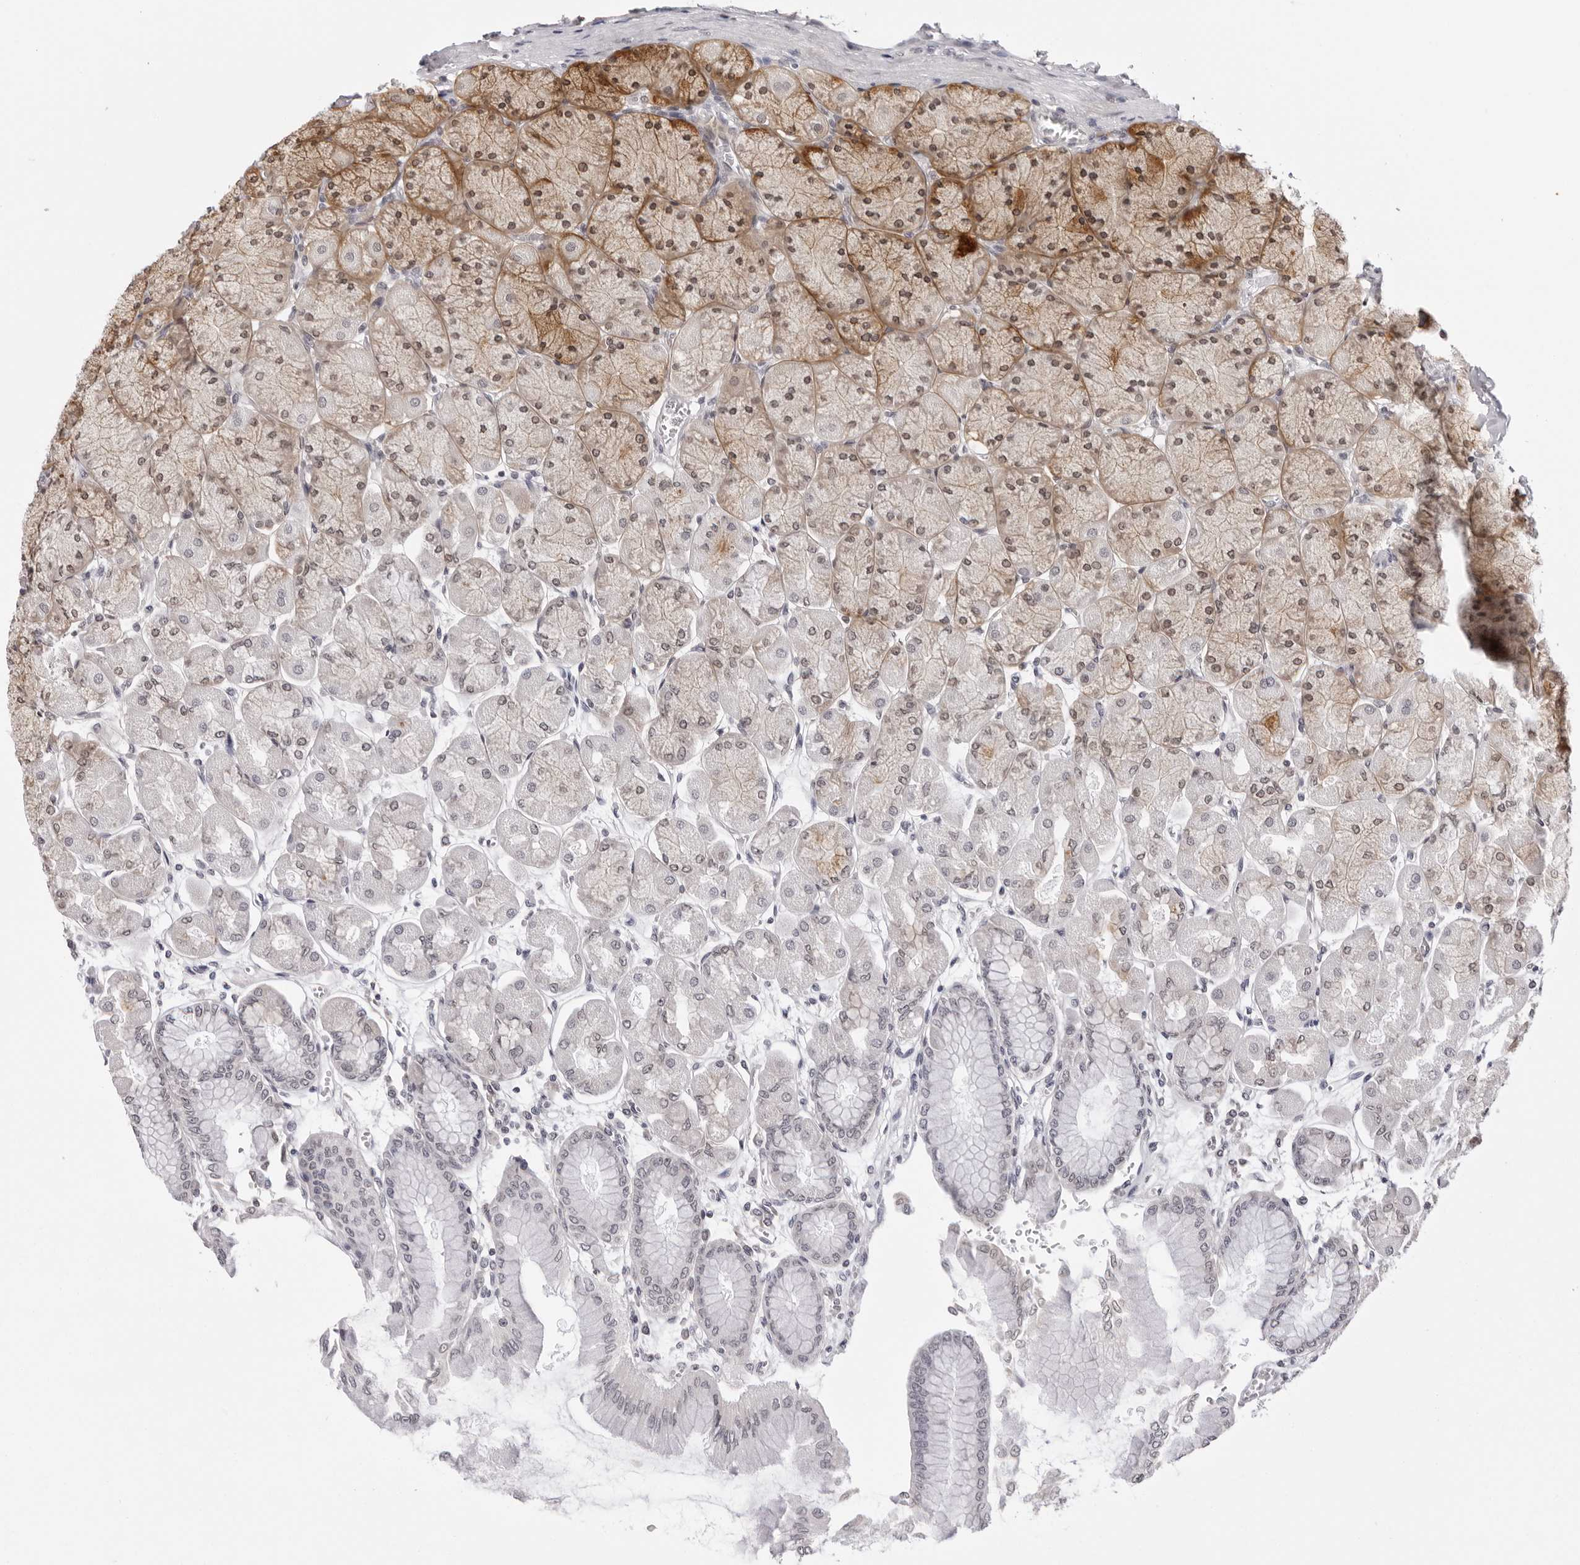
{"staining": {"intensity": "moderate", "quantity": "25%-75%", "location": "cytoplasmic/membranous"}, "tissue": "stomach", "cell_type": "Glandular cells", "image_type": "normal", "snomed": [{"axis": "morphology", "description": "Normal tissue, NOS"}, {"axis": "topography", "description": "Stomach, upper"}], "caption": "Protein expression by IHC shows moderate cytoplasmic/membranous expression in about 25%-75% of glandular cells in unremarkable stomach.", "gene": "PRUNE1", "patient": {"sex": "female", "age": 56}}